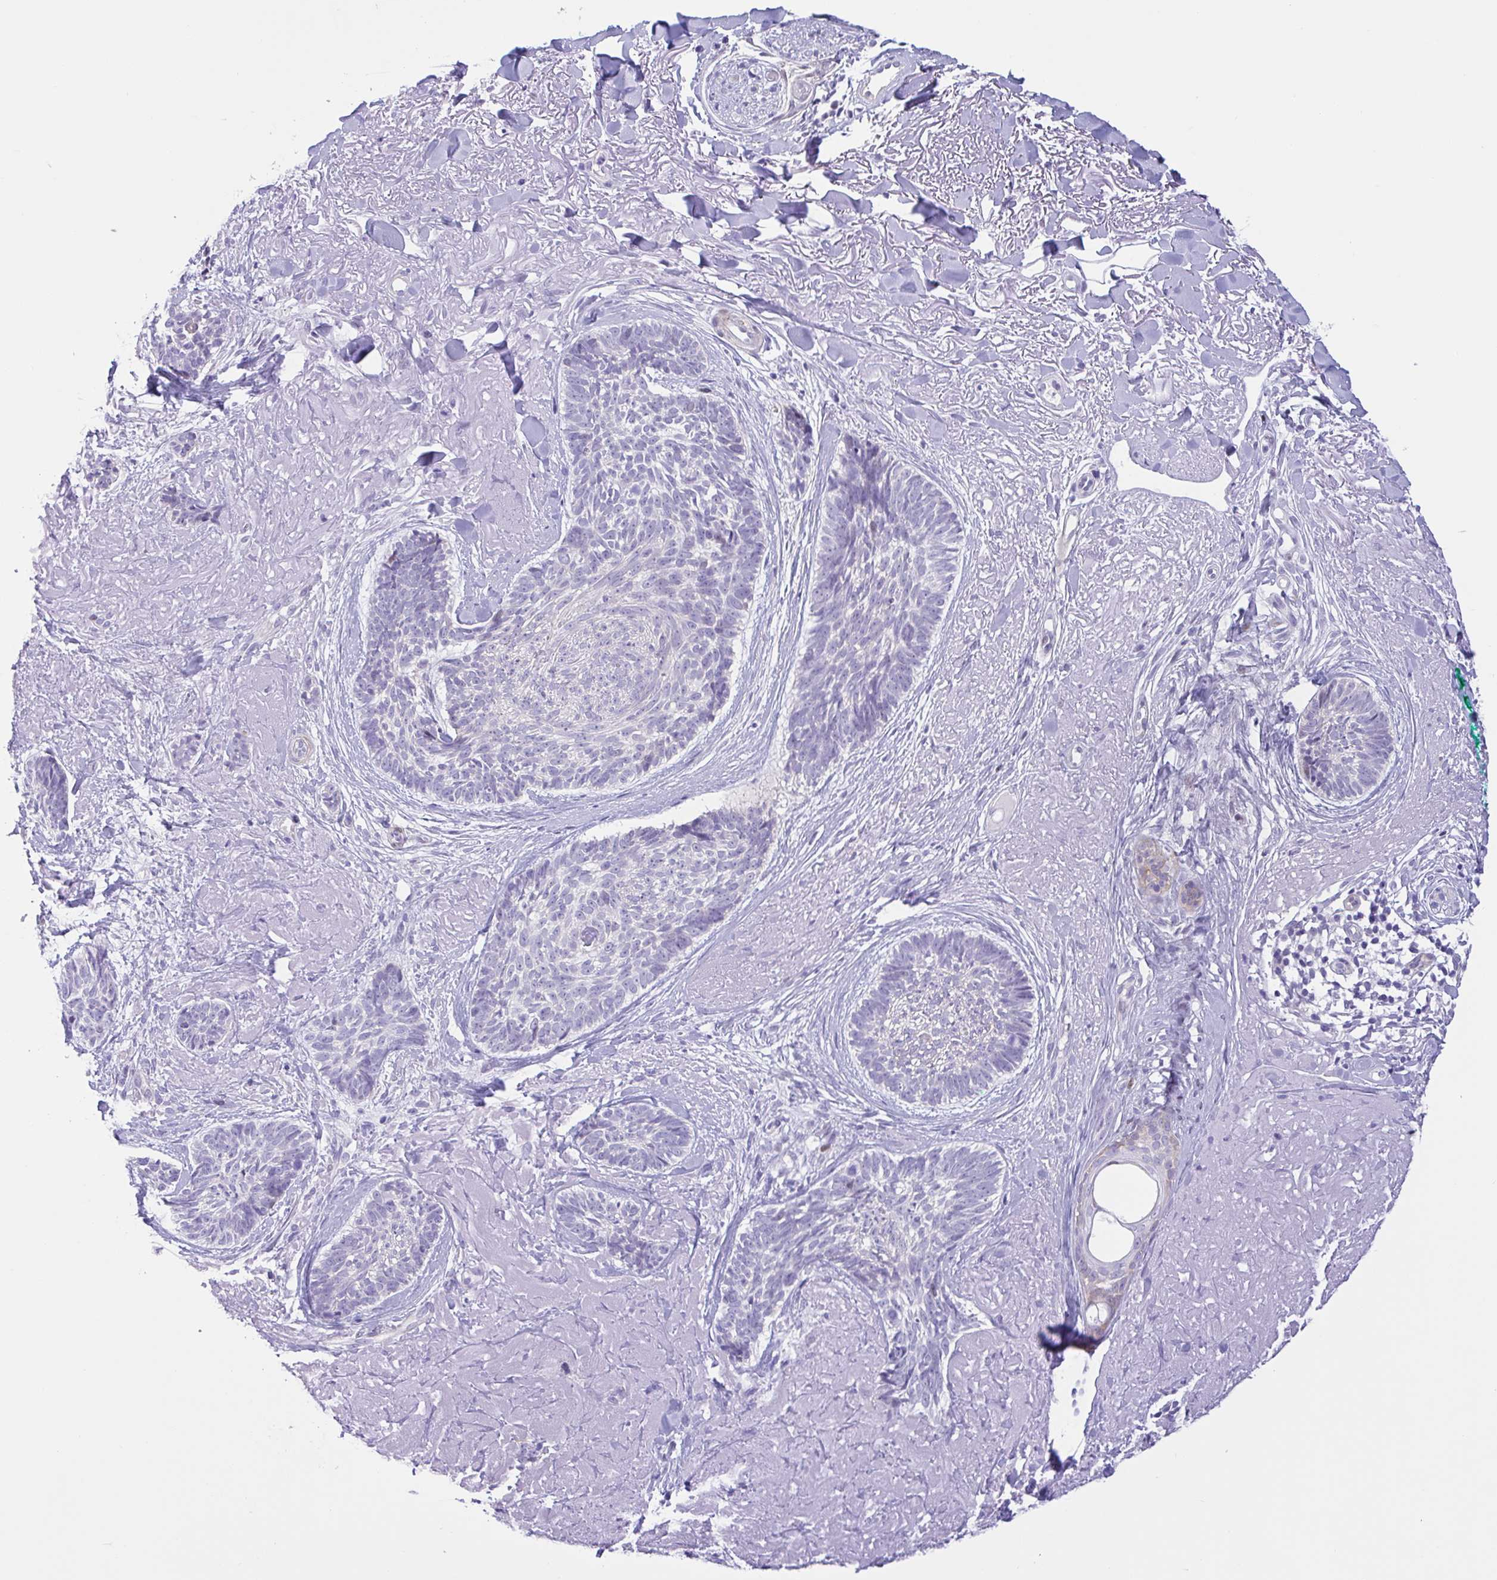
{"staining": {"intensity": "negative", "quantity": "none", "location": "none"}, "tissue": "skin cancer", "cell_type": "Tumor cells", "image_type": "cancer", "snomed": [{"axis": "morphology", "description": "Basal cell carcinoma"}, {"axis": "topography", "description": "Skin"}, {"axis": "topography", "description": "Skin of face"}, {"axis": "topography", "description": "Skin of nose"}], "caption": "Skin cancer (basal cell carcinoma) was stained to show a protein in brown. There is no significant expression in tumor cells. (DAB immunohistochemistry, high magnification).", "gene": "AHCYL2", "patient": {"sex": "female", "age": 86}}